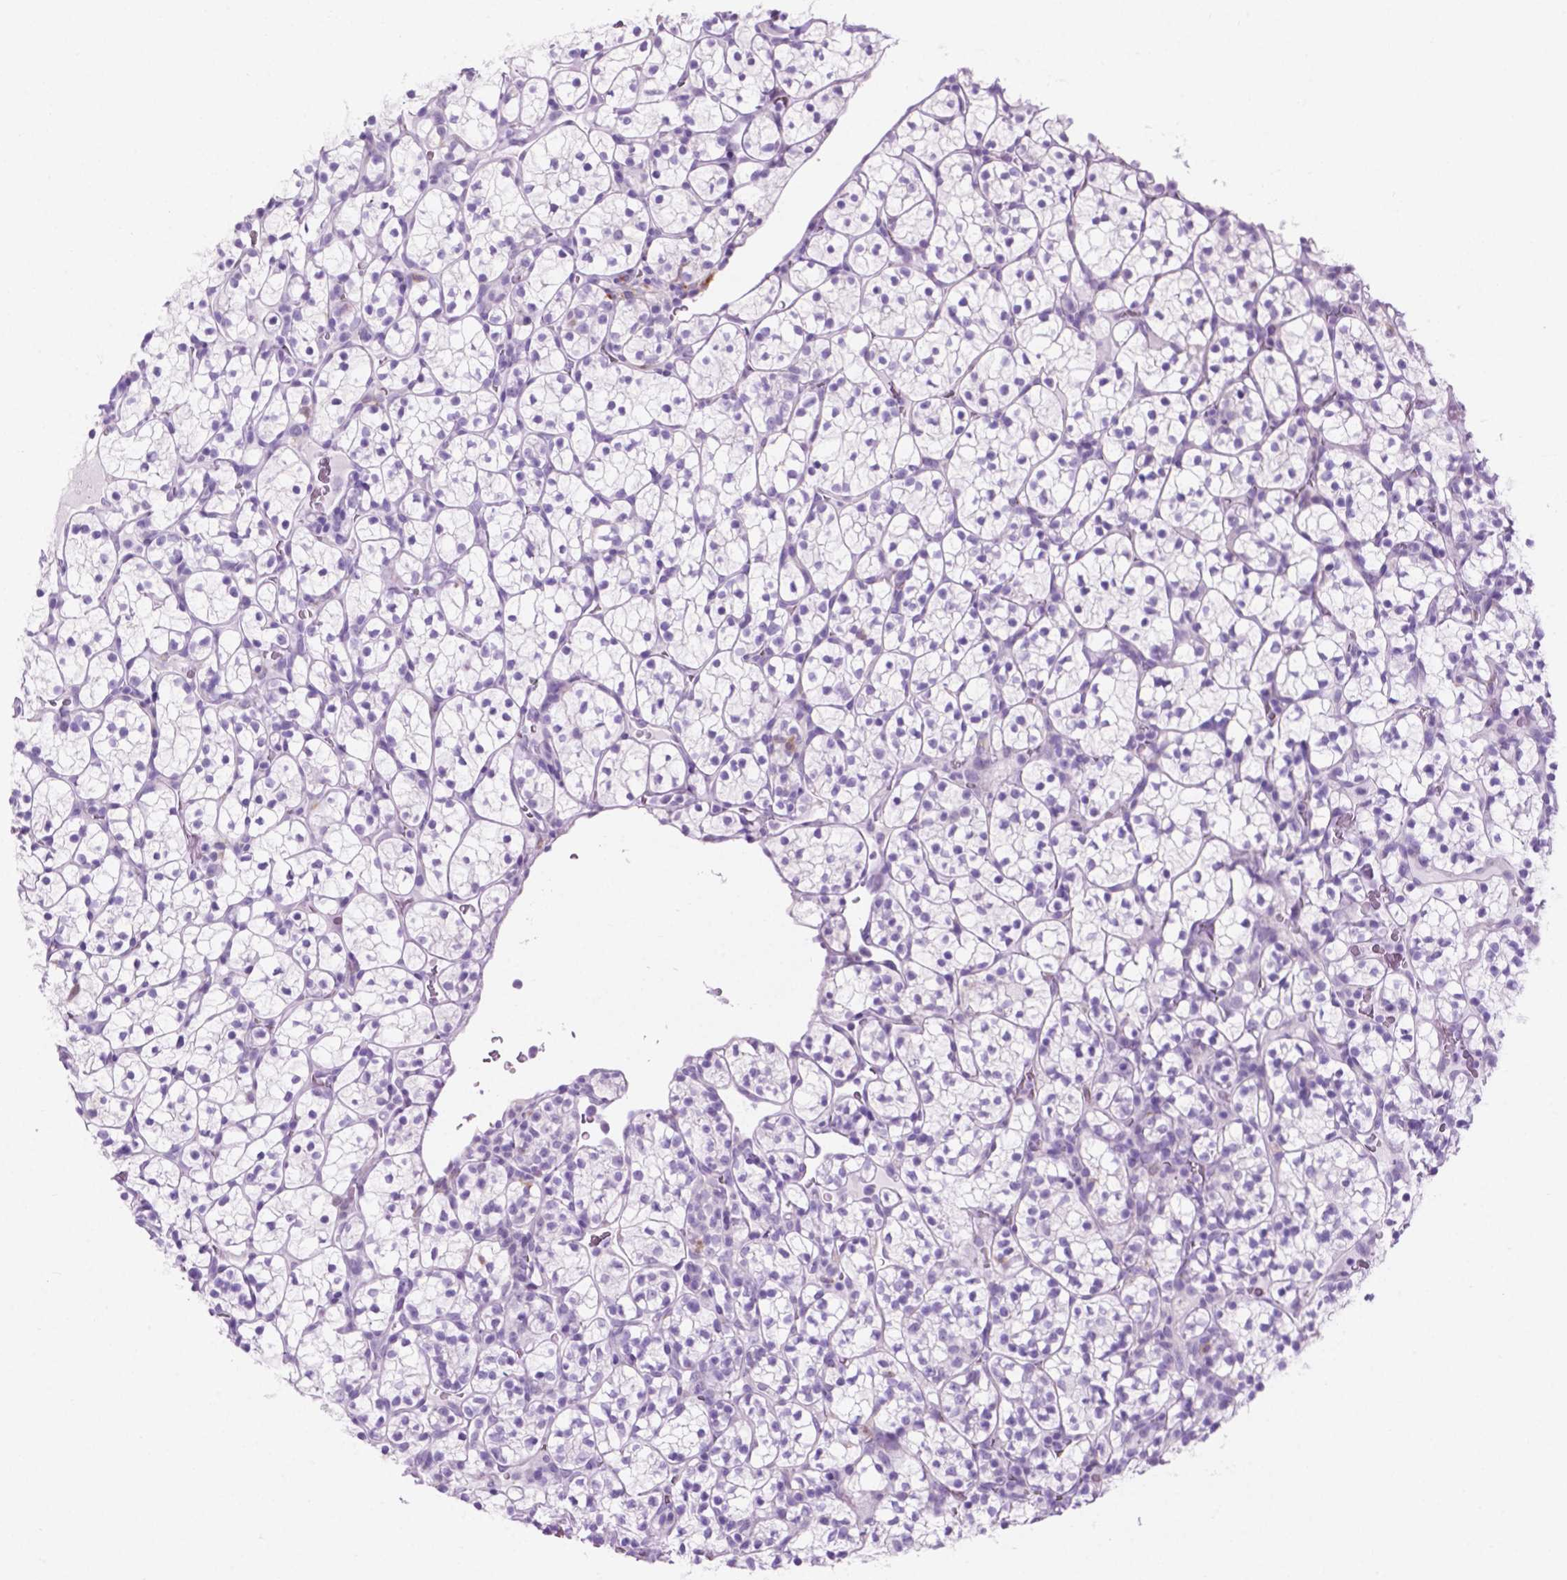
{"staining": {"intensity": "negative", "quantity": "none", "location": "none"}, "tissue": "renal cancer", "cell_type": "Tumor cells", "image_type": "cancer", "snomed": [{"axis": "morphology", "description": "Adenocarcinoma, NOS"}, {"axis": "topography", "description": "Kidney"}], "caption": "Human renal cancer stained for a protein using immunohistochemistry (IHC) demonstrates no positivity in tumor cells.", "gene": "GRIN2B", "patient": {"sex": "female", "age": 89}}